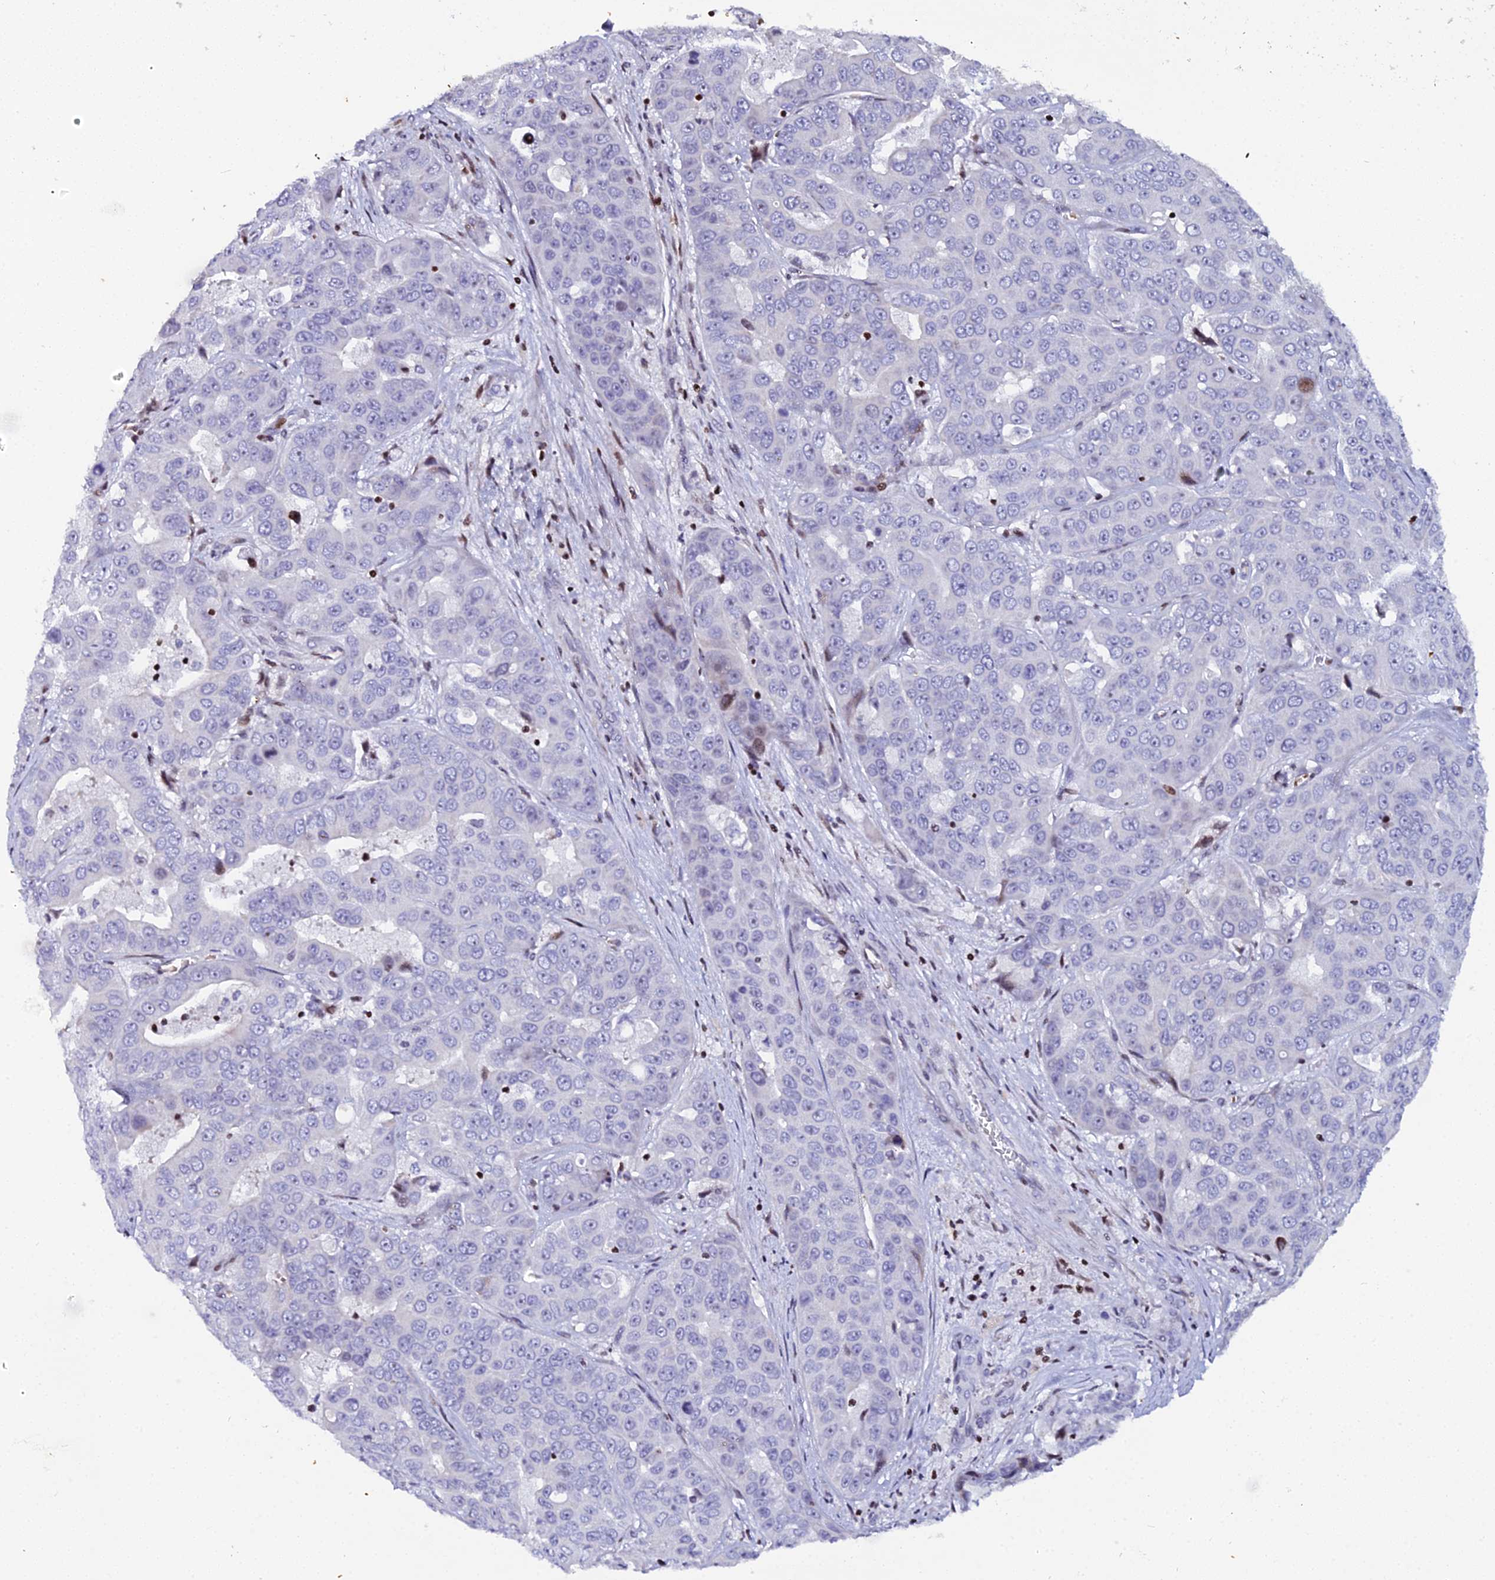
{"staining": {"intensity": "negative", "quantity": "none", "location": "none"}, "tissue": "liver cancer", "cell_type": "Tumor cells", "image_type": "cancer", "snomed": [{"axis": "morphology", "description": "Cholangiocarcinoma"}, {"axis": "topography", "description": "Liver"}], "caption": "IHC image of human cholangiocarcinoma (liver) stained for a protein (brown), which reveals no expression in tumor cells.", "gene": "MYNN", "patient": {"sex": "female", "age": 52}}